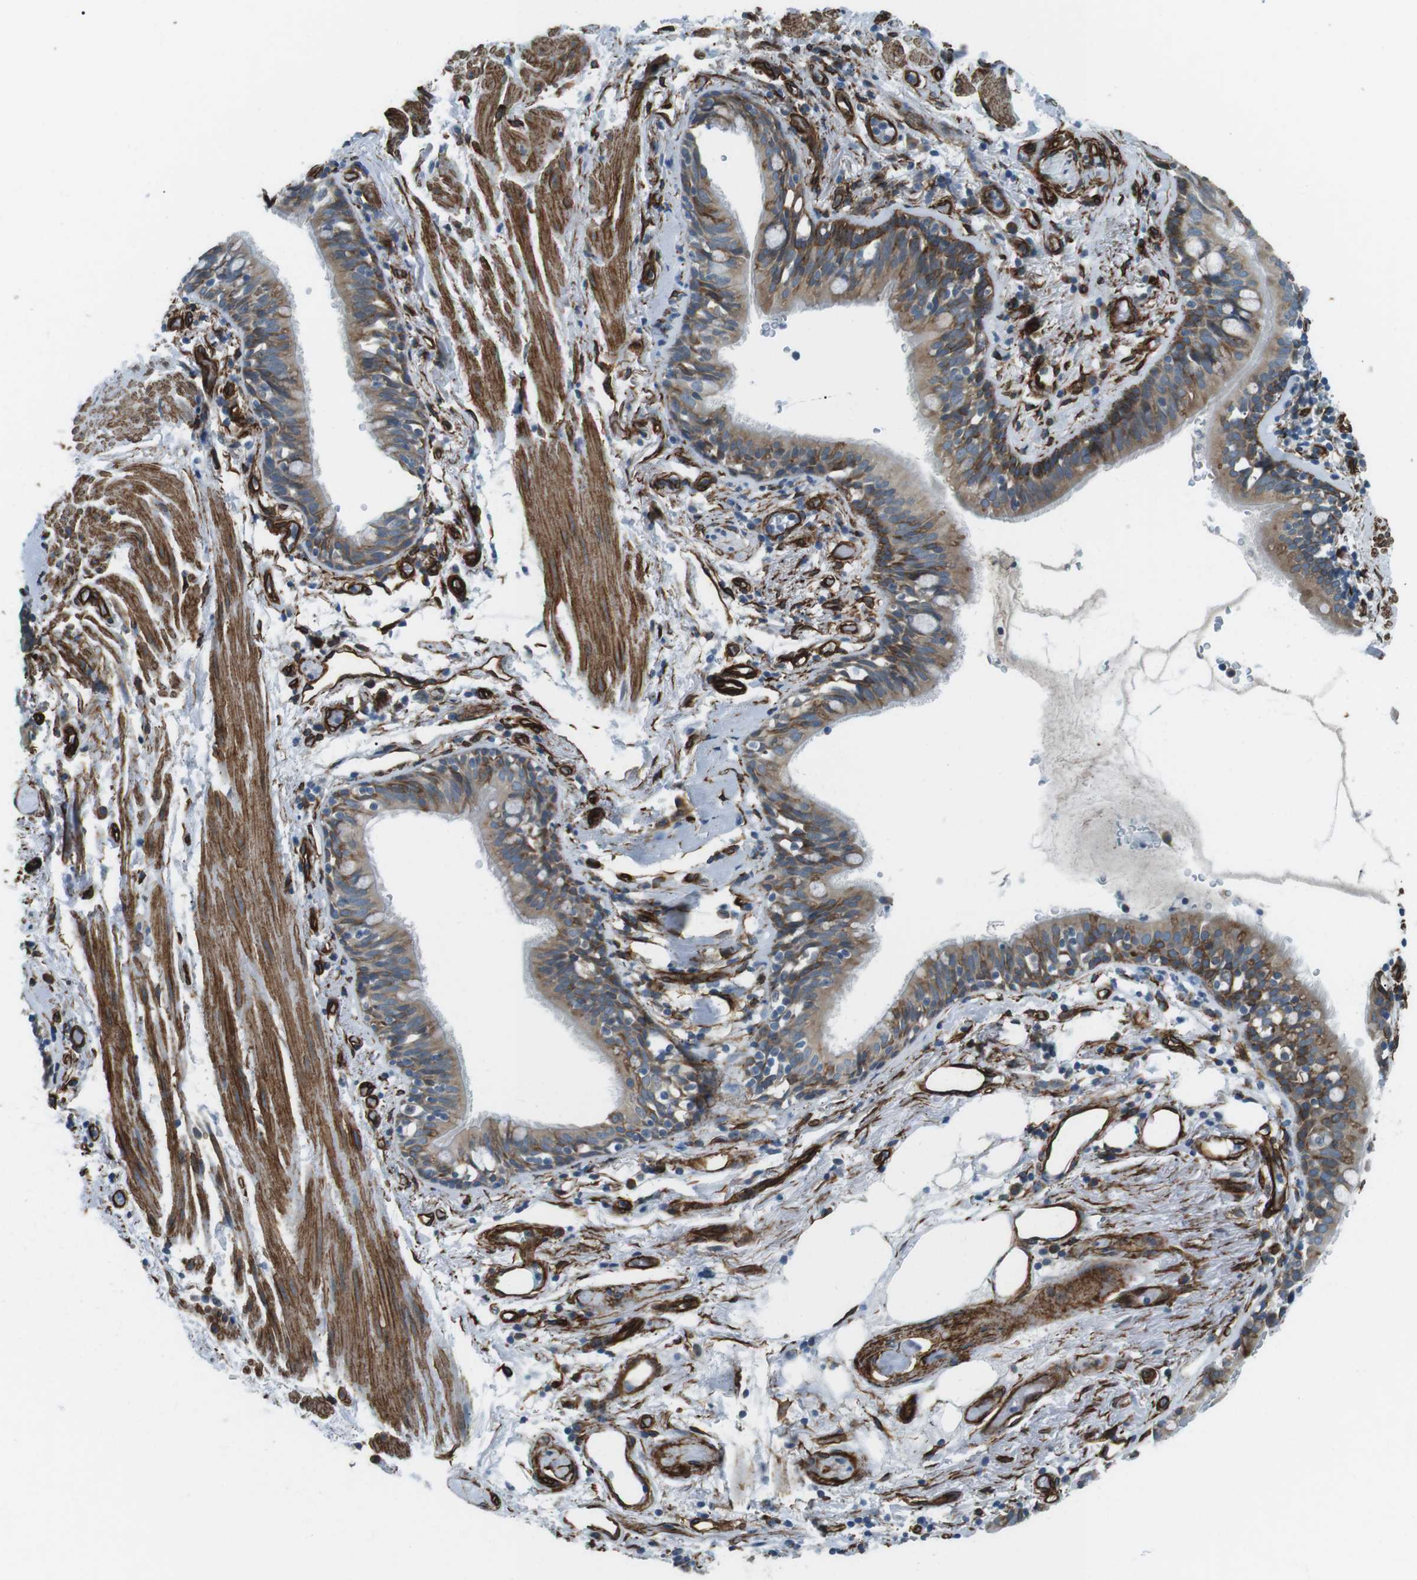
{"staining": {"intensity": "moderate", "quantity": ">75%", "location": "cytoplasmic/membranous"}, "tissue": "bronchus", "cell_type": "Respiratory epithelial cells", "image_type": "normal", "snomed": [{"axis": "morphology", "description": "Normal tissue, NOS"}, {"axis": "morphology", "description": "Inflammation, NOS"}, {"axis": "topography", "description": "Cartilage tissue"}, {"axis": "topography", "description": "Bronchus"}], "caption": "Respiratory epithelial cells exhibit medium levels of moderate cytoplasmic/membranous positivity in about >75% of cells in unremarkable human bronchus.", "gene": "ODR4", "patient": {"sex": "male", "age": 77}}